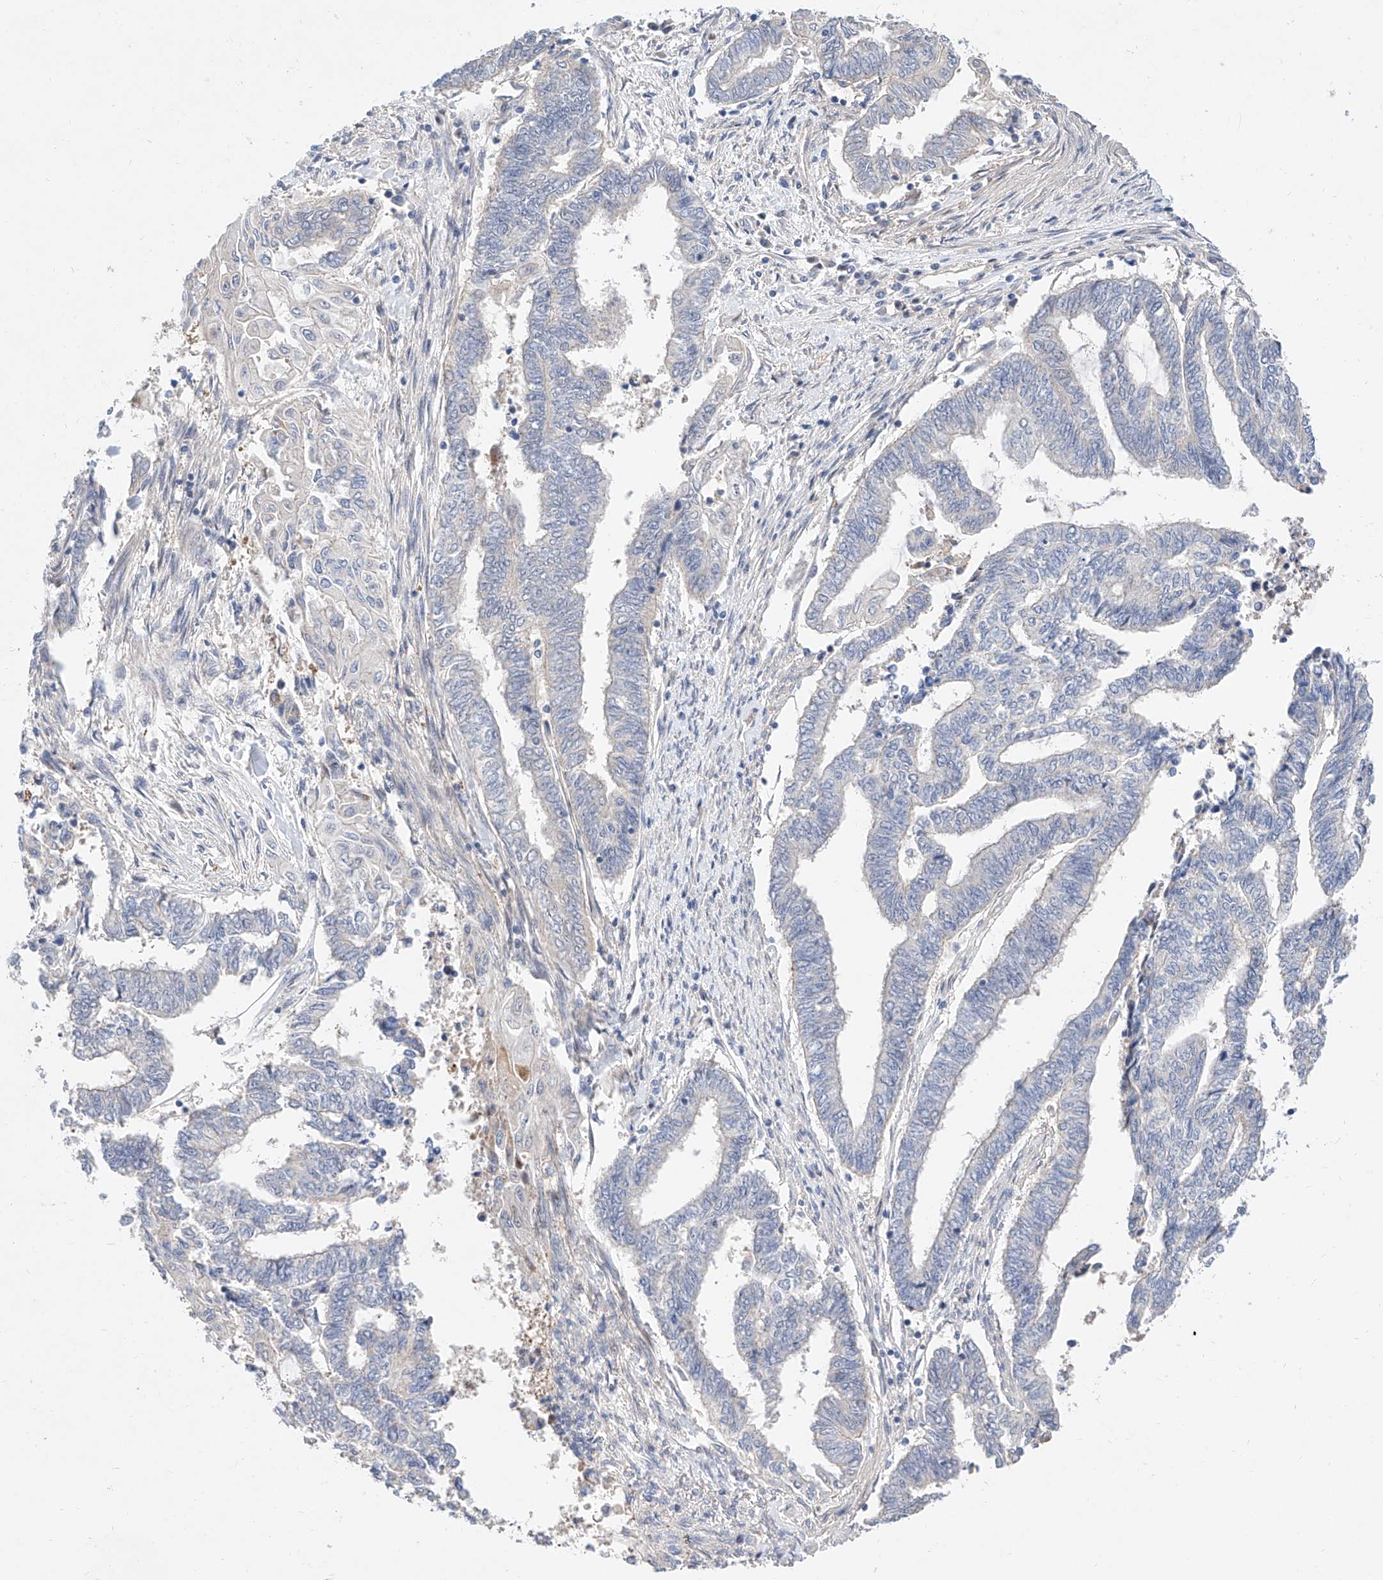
{"staining": {"intensity": "negative", "quantity": "none", "location": "none"}, "tissue": "endometrial cancer", "cell_type": "Tumor cells", "image_type": "cancer", "snomed": [{"axis": "morphology", "description": "Adenocarcinoma, NOS"}, {"axis": "topography", "description": "Uterus"}, {"axis": "topography", "description": "Endometrium"}], "caption": "This image is of endometrial cancer stained with immunohistochemistry to label a protein in brown with the nuclei are counter-stained blue. There is no staining in tumor cells.", "gene": "FUCA2", "patient": {"sex": "female", "age": 70}}